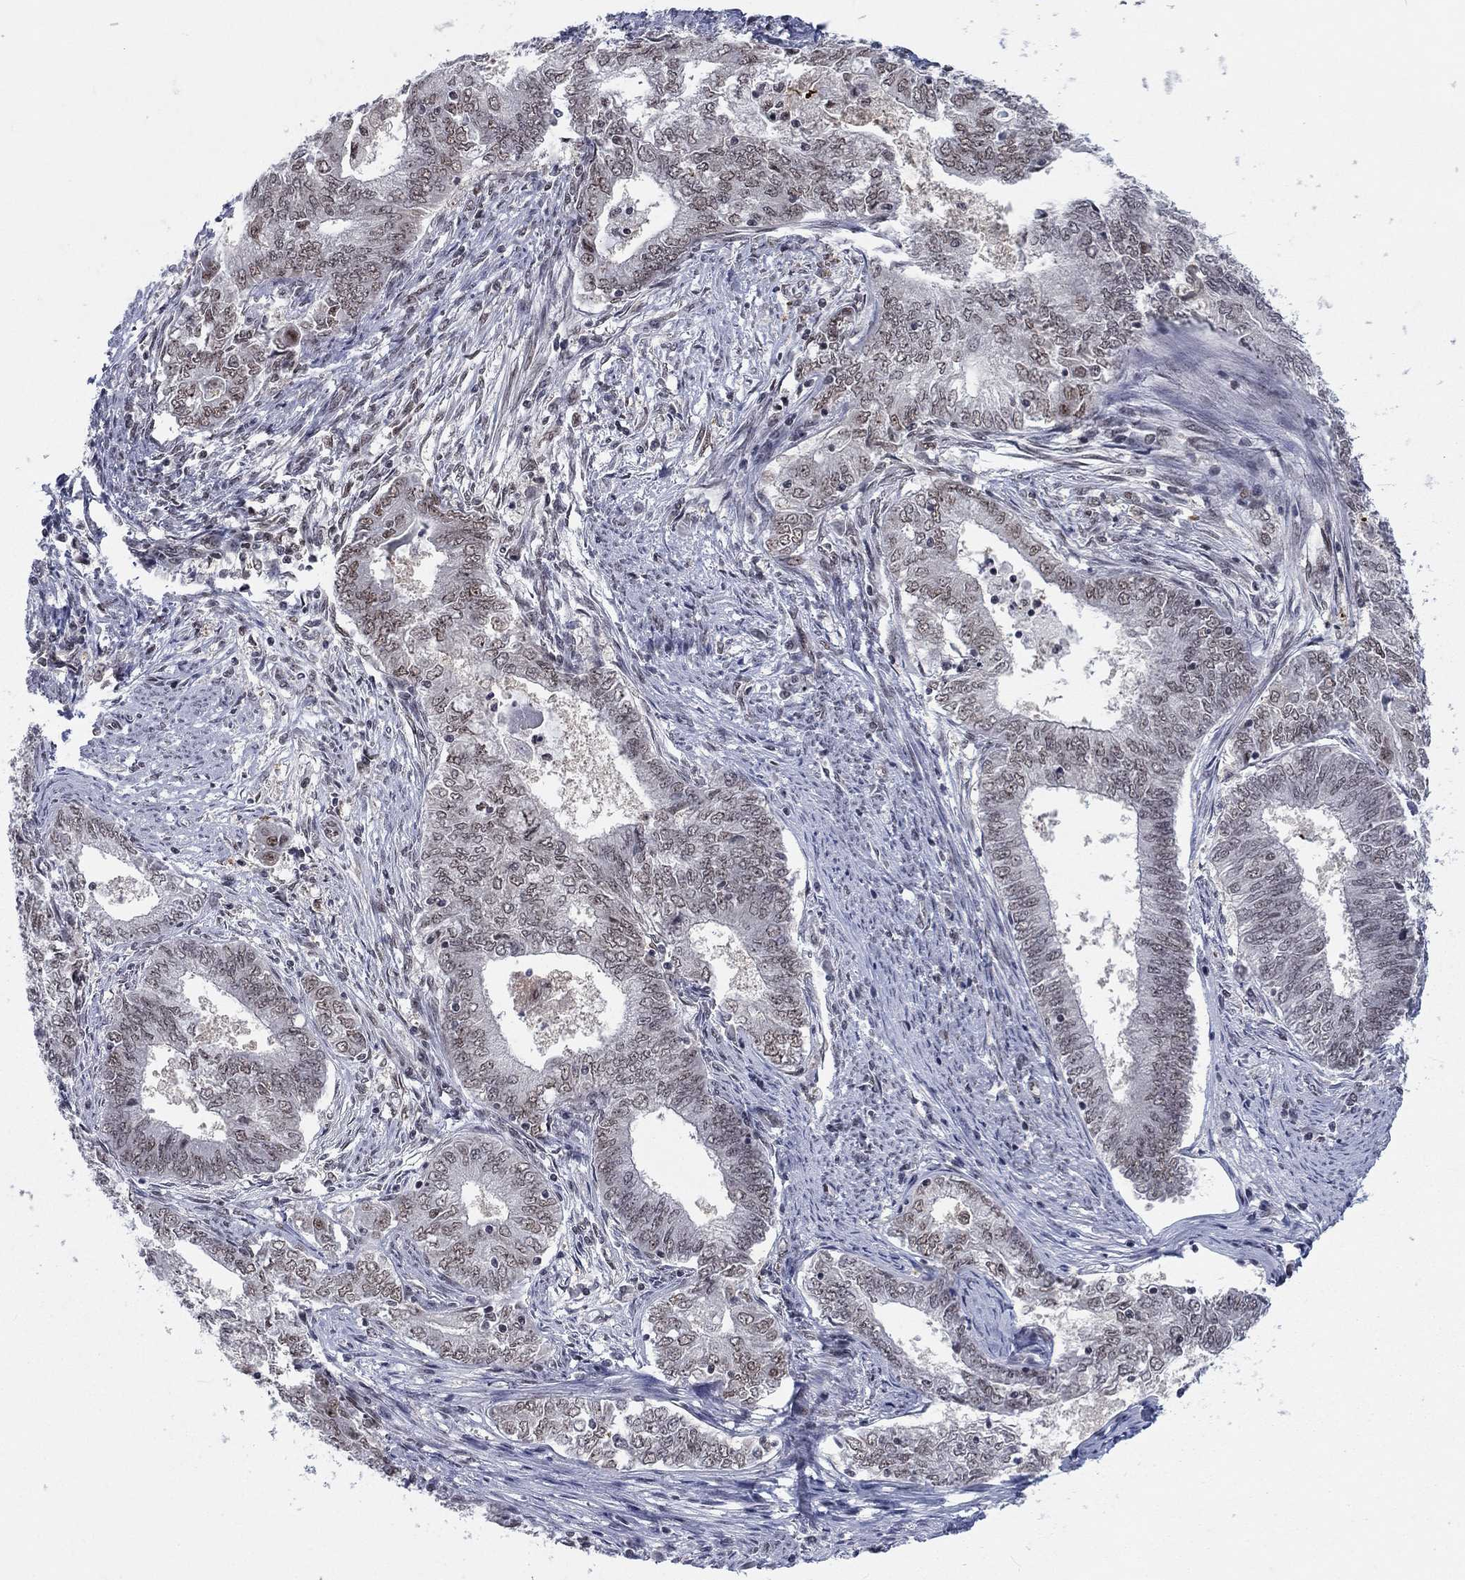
{"staining": {"intensity": "negative", "quantity": "none", "location": "none"}, "tissue": "endometrial cancer", "cell_type": "Tumor cells", "image_type": "cancer", "snomed": [{"axis": "morphology", "description": "Adenocarcinoma, NOS"}, {"axis": "topography", "description": "Endometrium"}], "caption": "A histopathology image of adenocarcinoma (endometrial) stained for a protein shows no brown staining in tumor cells. The staining was performed using DAB to visualize the protein expression in brown, while the nuclei were stained in blue with hematoxylin (Magnification: 20x).", "gene": "FYTTD1", "patient": {"sex": "female", "age": 62}}